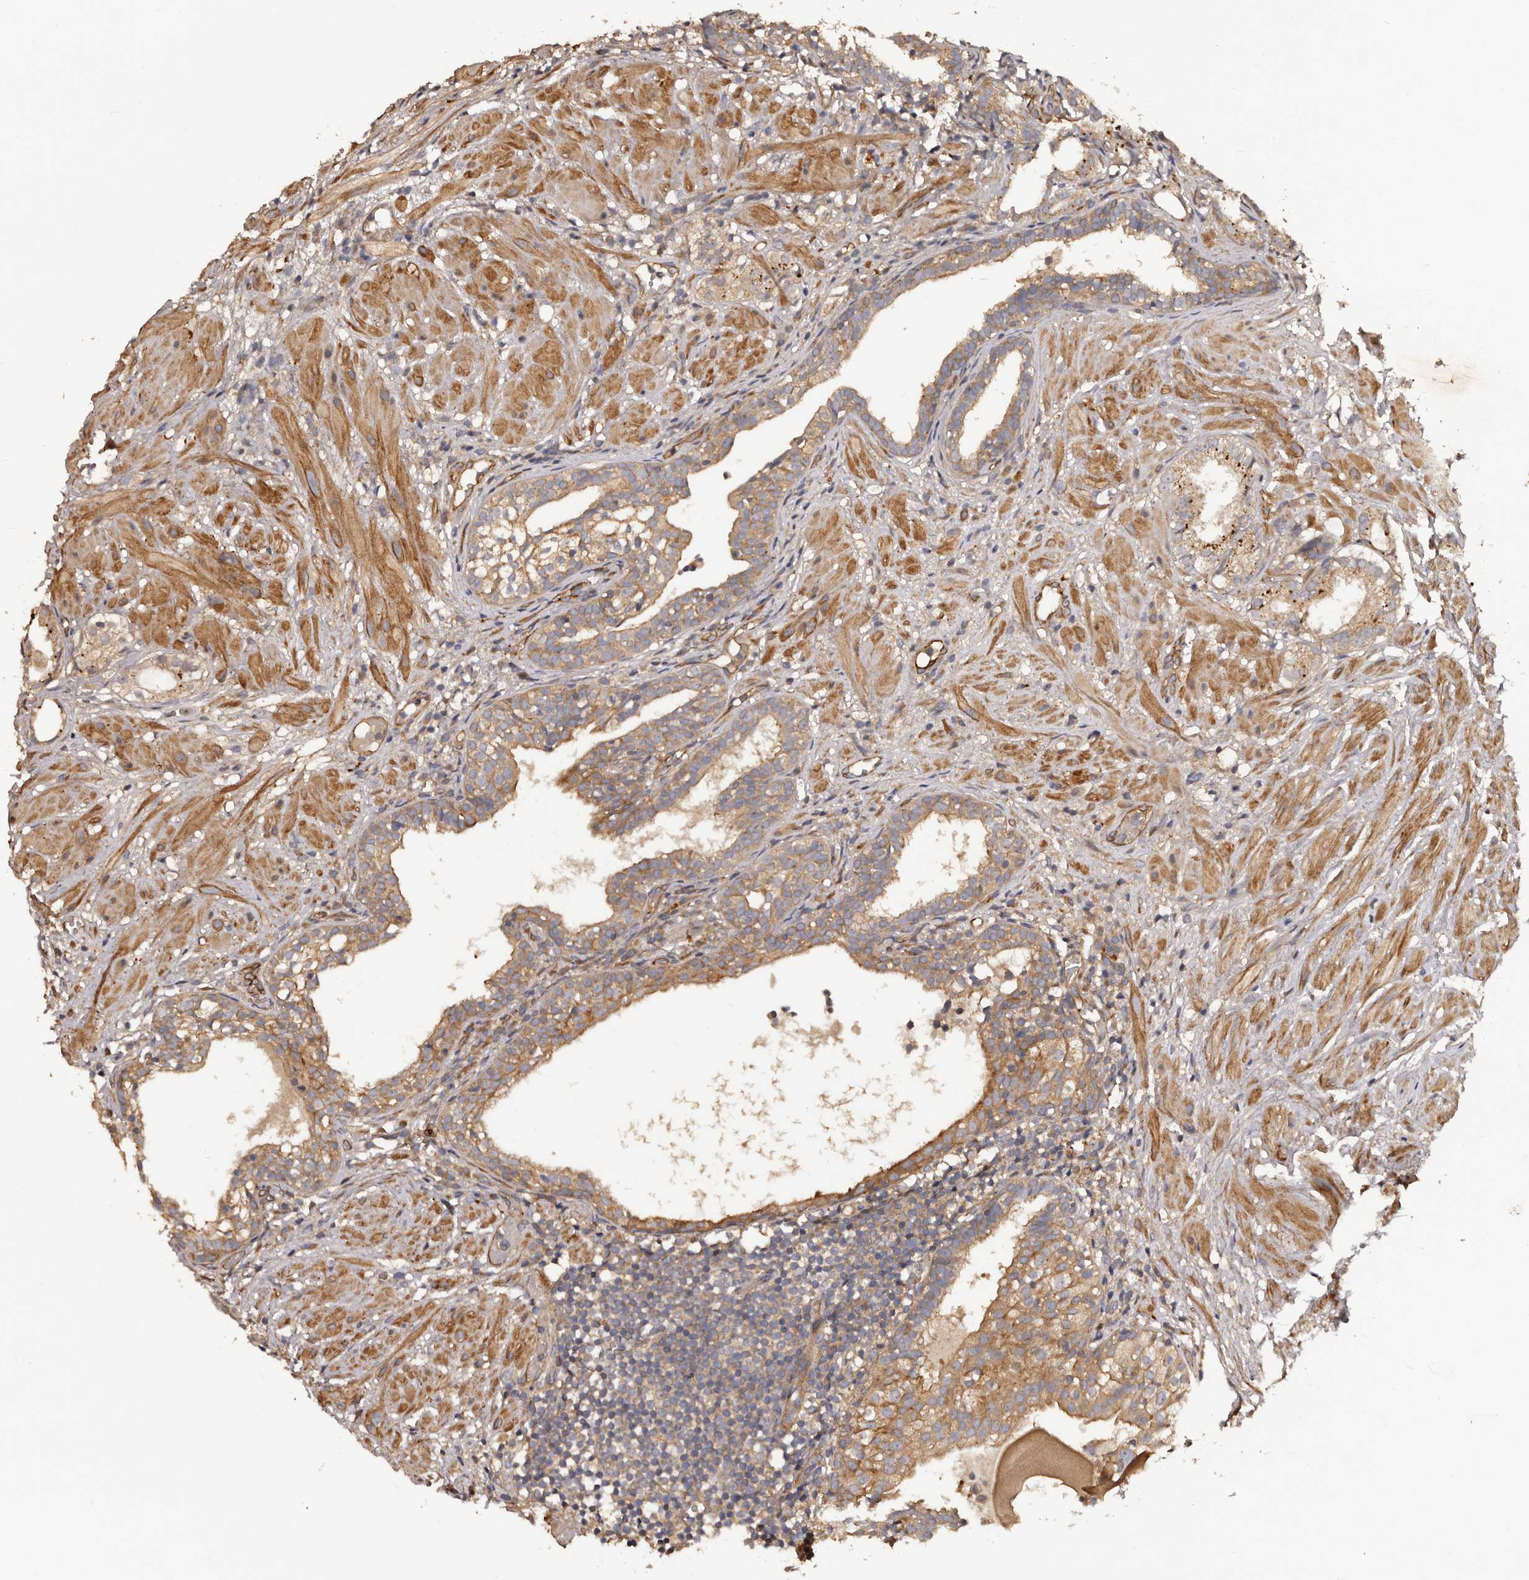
{"staining": {"intensity": "moderate", "quantity": ">75%", "location": "cytoplasmic/membranous"}, "tissue": "prostate cancer", "cell_type": "Tumor cells", "image_type": "cancer", "snomed": [{"axis": "morphology", "description": "Adenocarcinoma, Low grade"}, {"axis": "topography", "description": "Prostate"}], "caption": "Human prostate cancer (adenocarcinoma (low-grade)) stained with a protein marker reveals moderate staining in tumor cells.", "gene": "GTPBP1", "patient": {"sex": "male", "age": 88}}